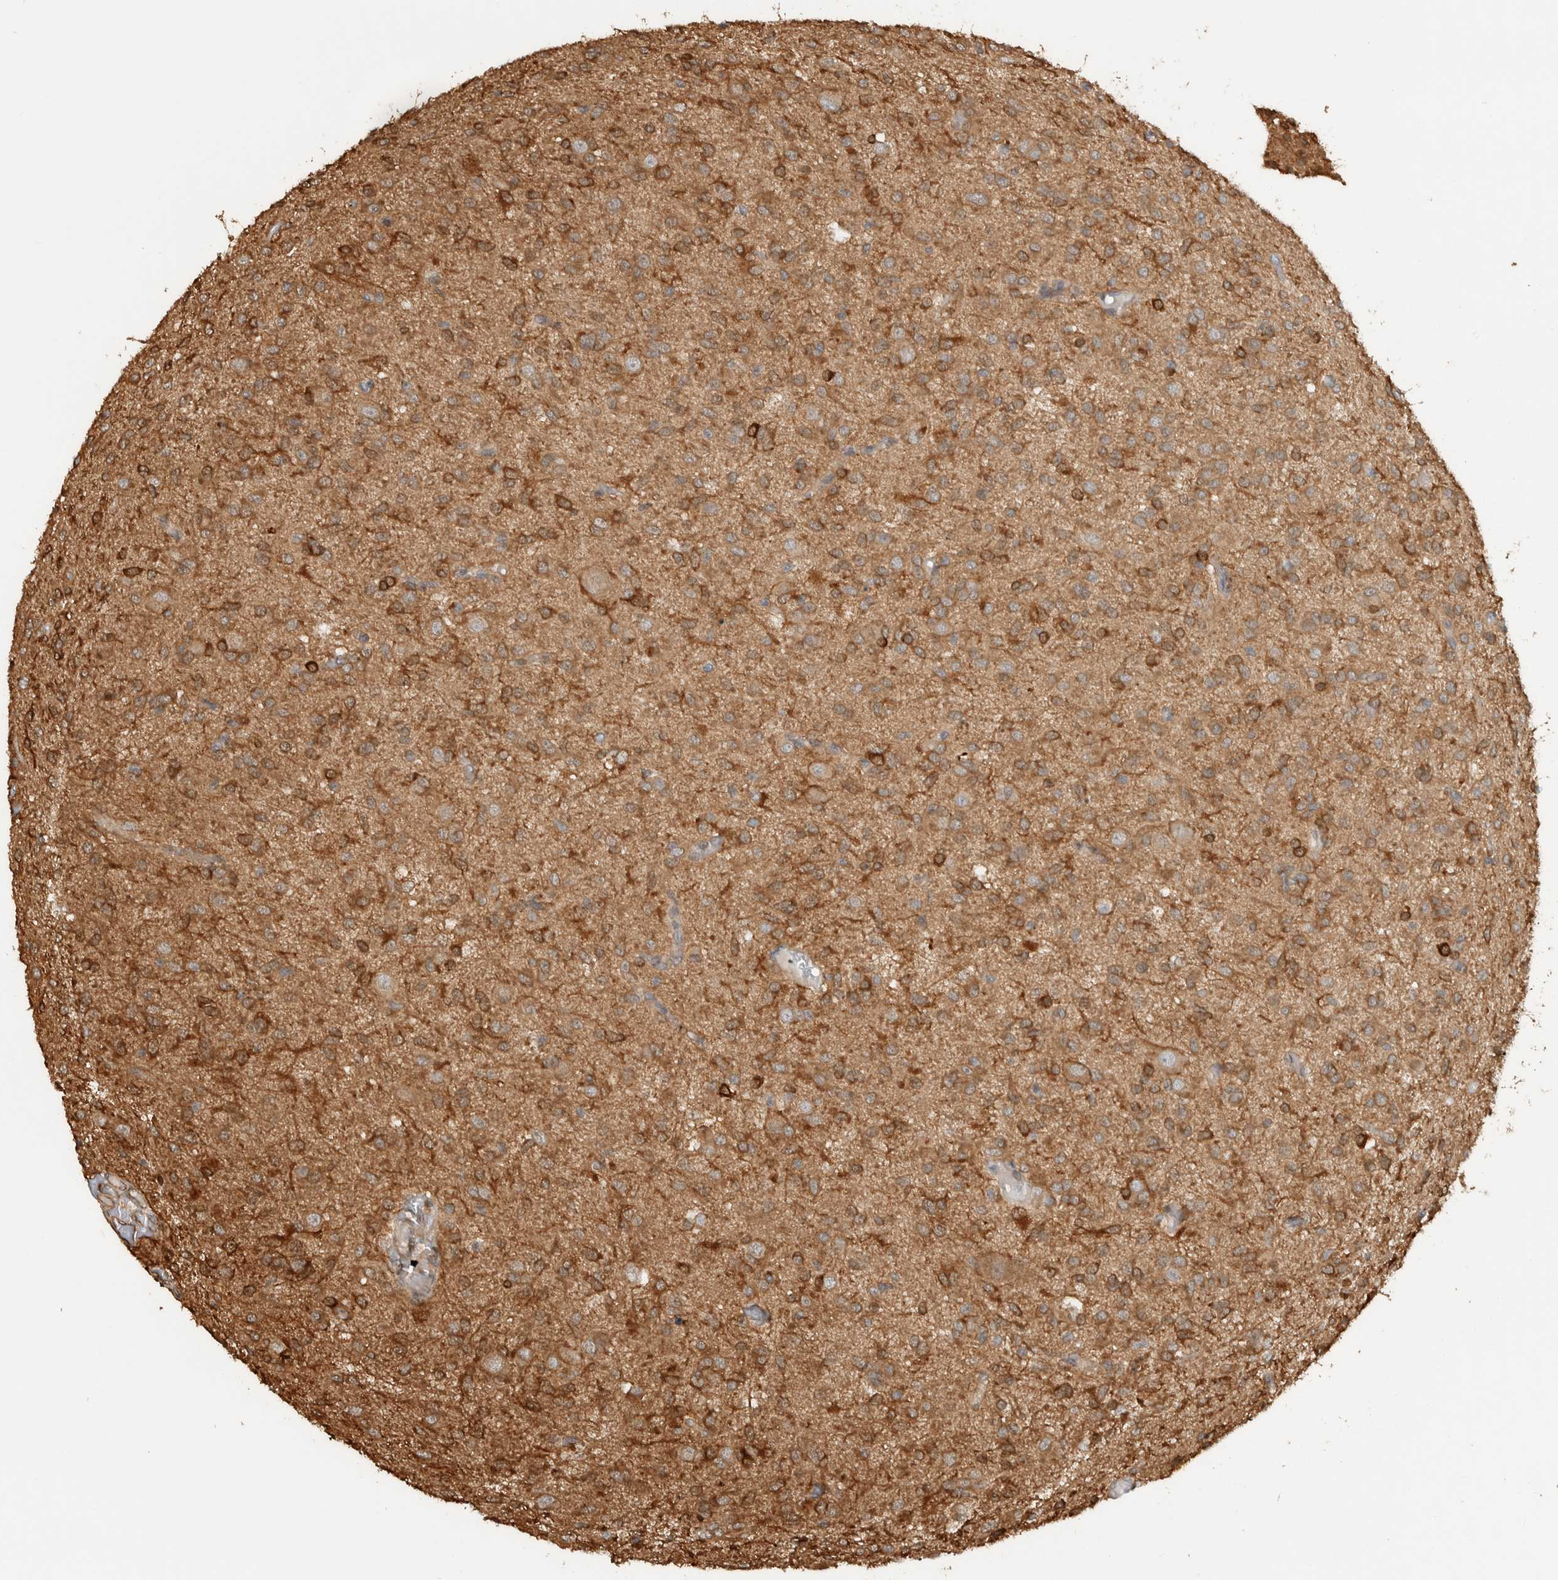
{"staining": {"intensity": "moderate", "quantity": ">75%", "location": "cytoplasmic/membranous"}, "tissue": "glioma", "cell_type": "Tumor cells", "image_type": "cancer", "snomed": [{"axis": "morphology", "description": "Glioma, malignant, High grade"}, {"axis": "topography", "description": "Brain"}], "caption": "Moderate cytoplasmic/membranous protein expression is appreciated in about >75% of tumor cells in malignant glioma (high-grade).", "gene": "CNTROB", "patient": {"sex": "female", "age": 59}}